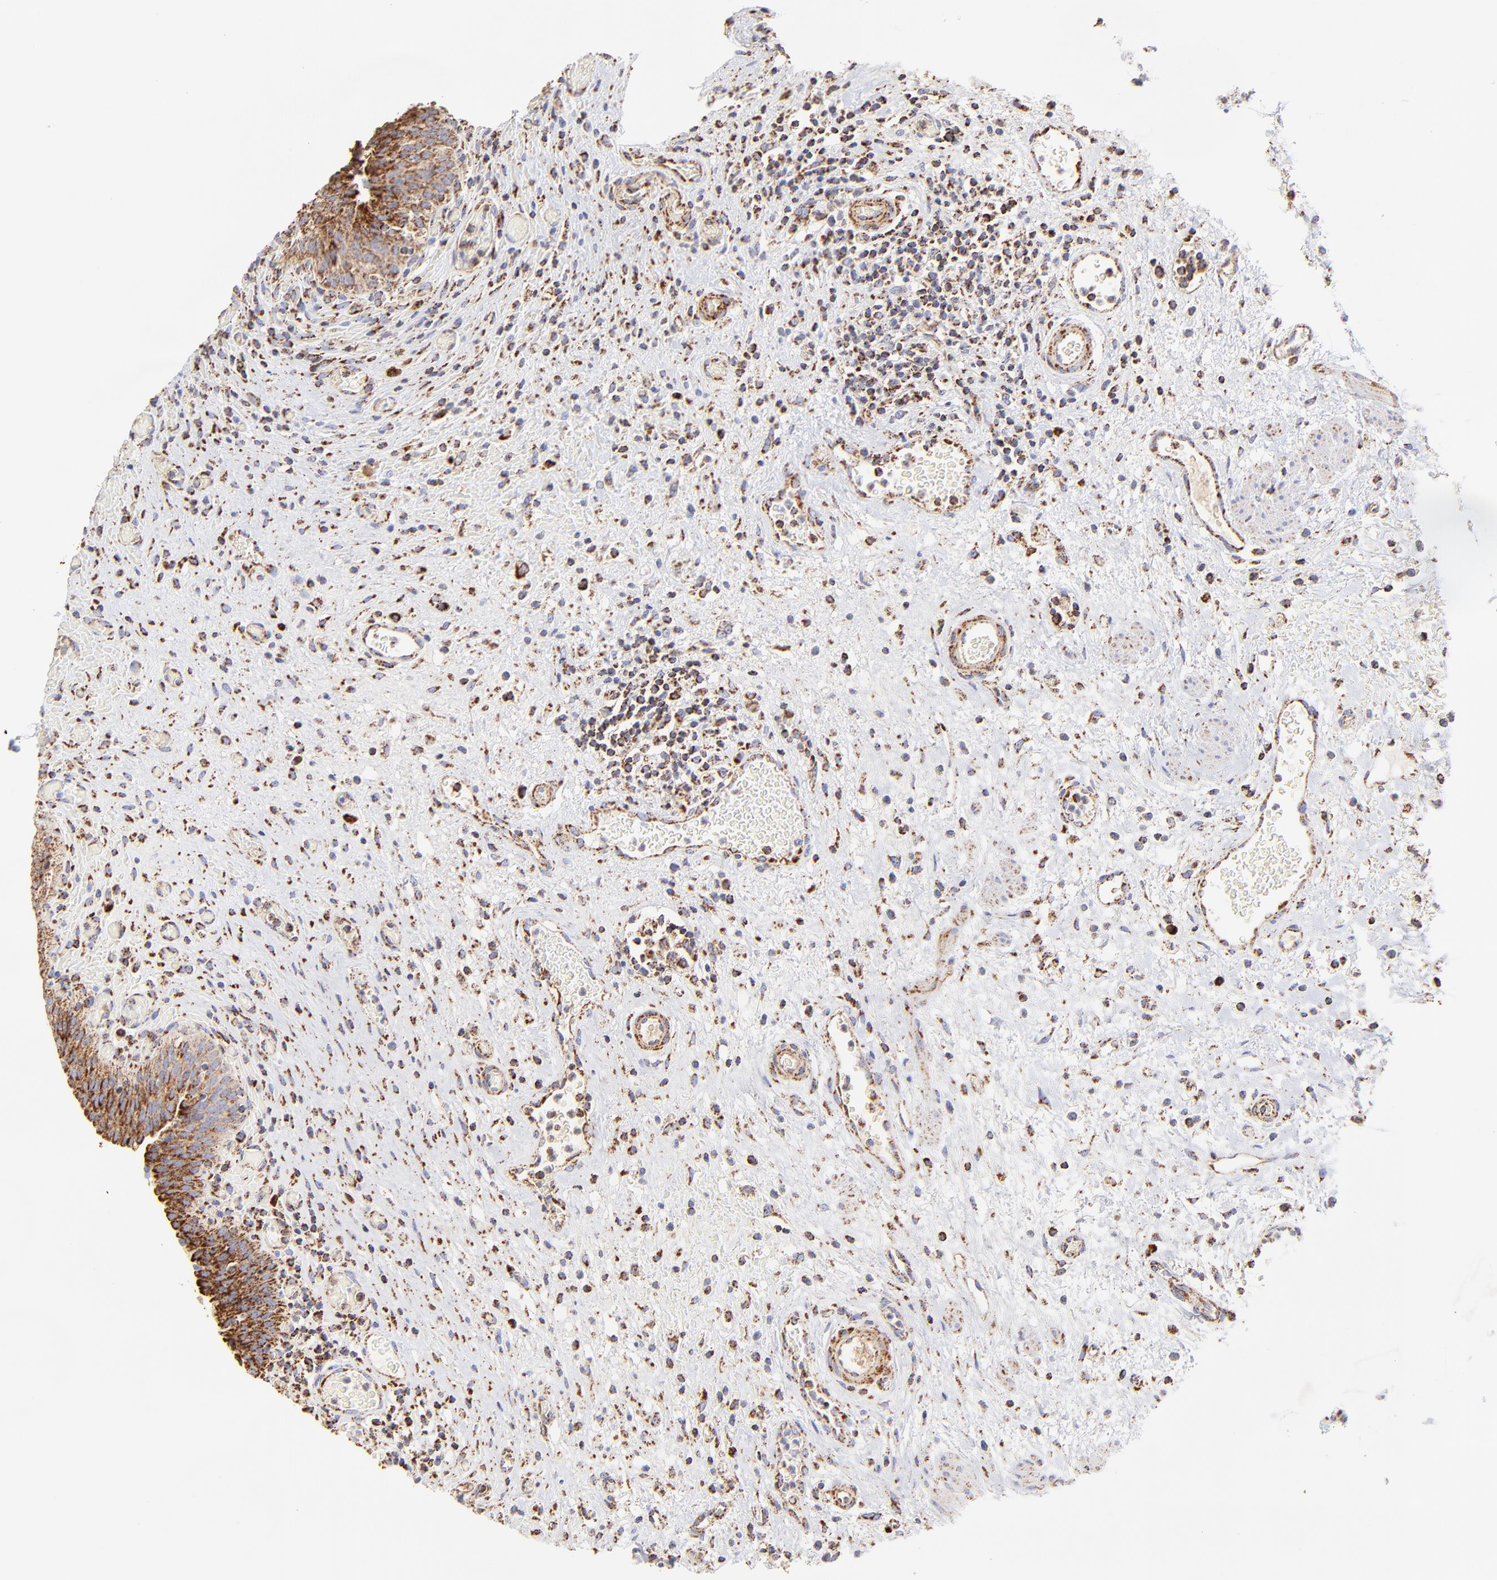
{"staining": {"intensity": "strong", "quantity": ">75%", "location": "cytoplasmic/membranous"}, "tissue": "urinary bladder", "cell_type": "Urothelial cells", "image_type": "normal", "snomed": [{"axis": "morphology", "description": "Normal tissue, NOS"}, {"axis": "morphology", "description": "Urothelial carcinoma, High grade"}, {"axis": "topography", "description": "Urinary bladder"}], "caption": "Protein expression by immunohistochemistry exhibits strong cytoplasmic/membranous positivity in about >75% of urothelial cells in benign urinary bladder.", "gene": "ECH1", "patient": {"sex": "male", "age": 51}}